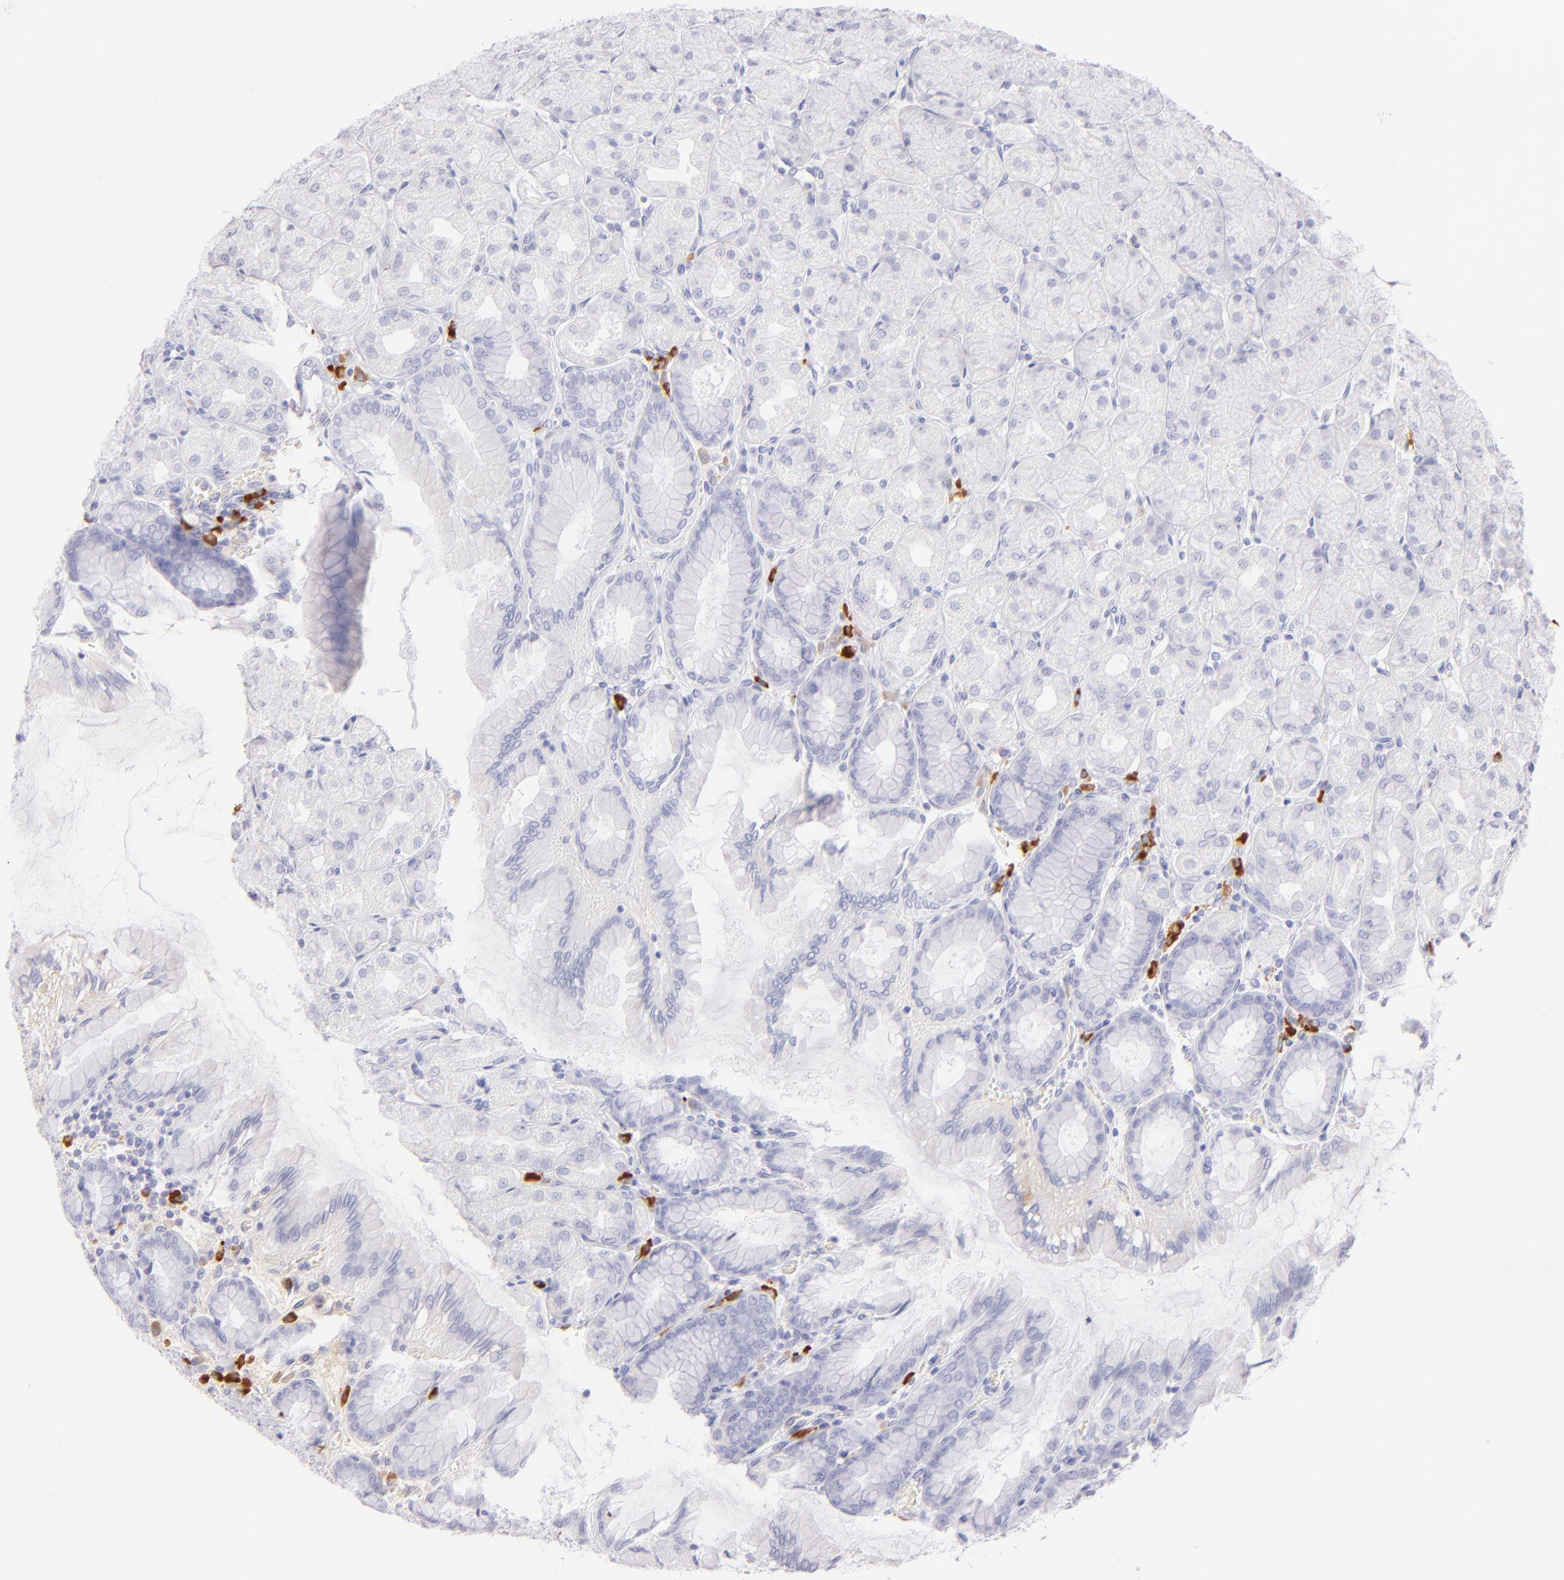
{"staining": {"intensity": "negative", "quantity": "none", "location": "none"}, "tissue": "stomach", "cell_type": "Glandular cells", "image_type": "normal", "snomed": [{"axis": "morphology", "description": "Normal tissue, NOS"}, {"axis": "topography", "description": "Stomach, upper"}], "caption": "Micrograph shows no significant protein positivity in glandular cells of normal stomach. (DAB IHC visualized using brightfield microscopy, high magnification).", "gene": "SDC1", "patient": {"sex": "female", "age": 56}}